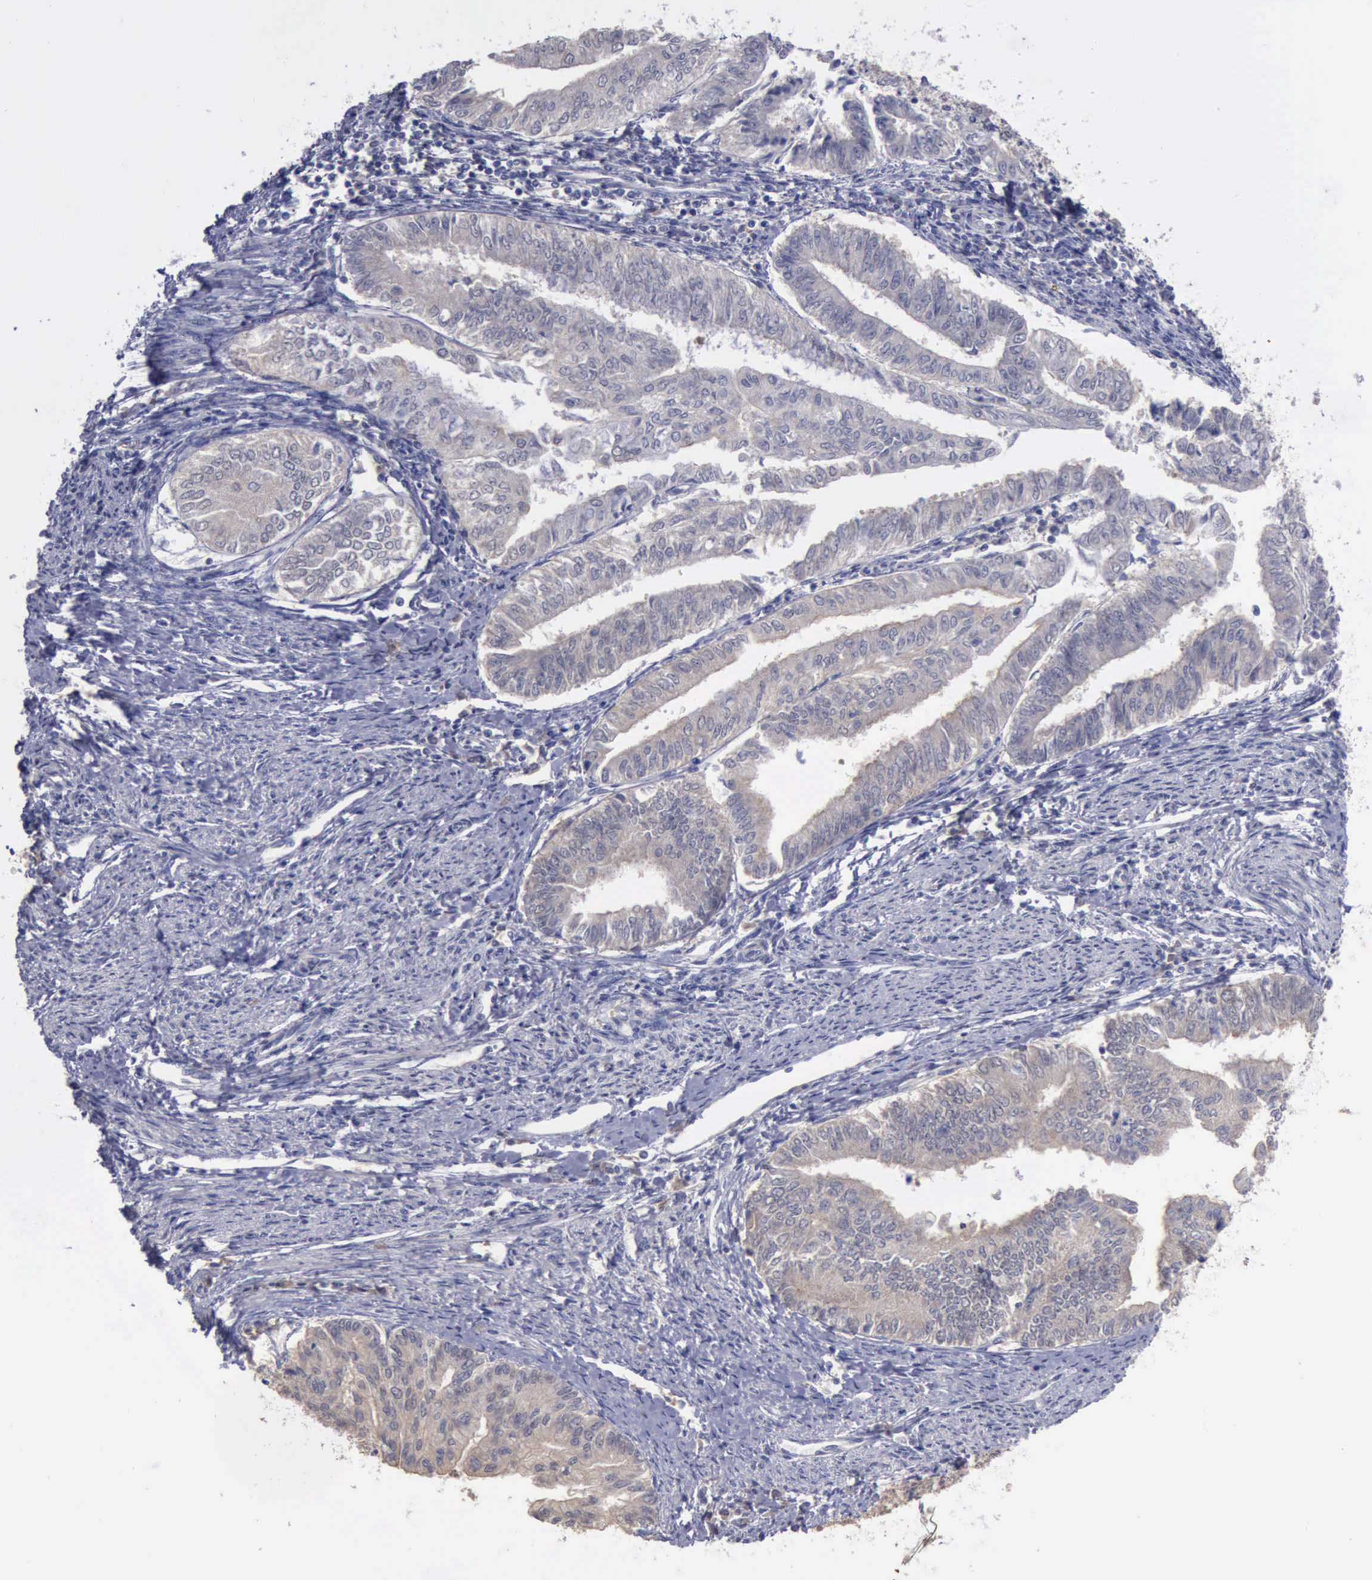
{"staining": {"intensity": "weak", "quantity": "25%-75%", "location": "cytoplasmic/membranous"}, "tissue": "endometrial cancer", "cell_type": "Tumor cells", "image_type": "cancer", "snomed": [{"axis": "morphology", "description": "Adenocarcinoma, NOS"}, {"axis": "topography", "description": "Endometrium"}], "caption": "Endometrial adenocarcinoma tissue shows weak cytoplasmic/membranous staining in approximately 25%-75% of tumor cells, visualized by immunohistochemistry. (IHC, brightfield microscopy, high magnification).", "gene": "PHKA1", "patient": {"sex": "female", "age": 66}}